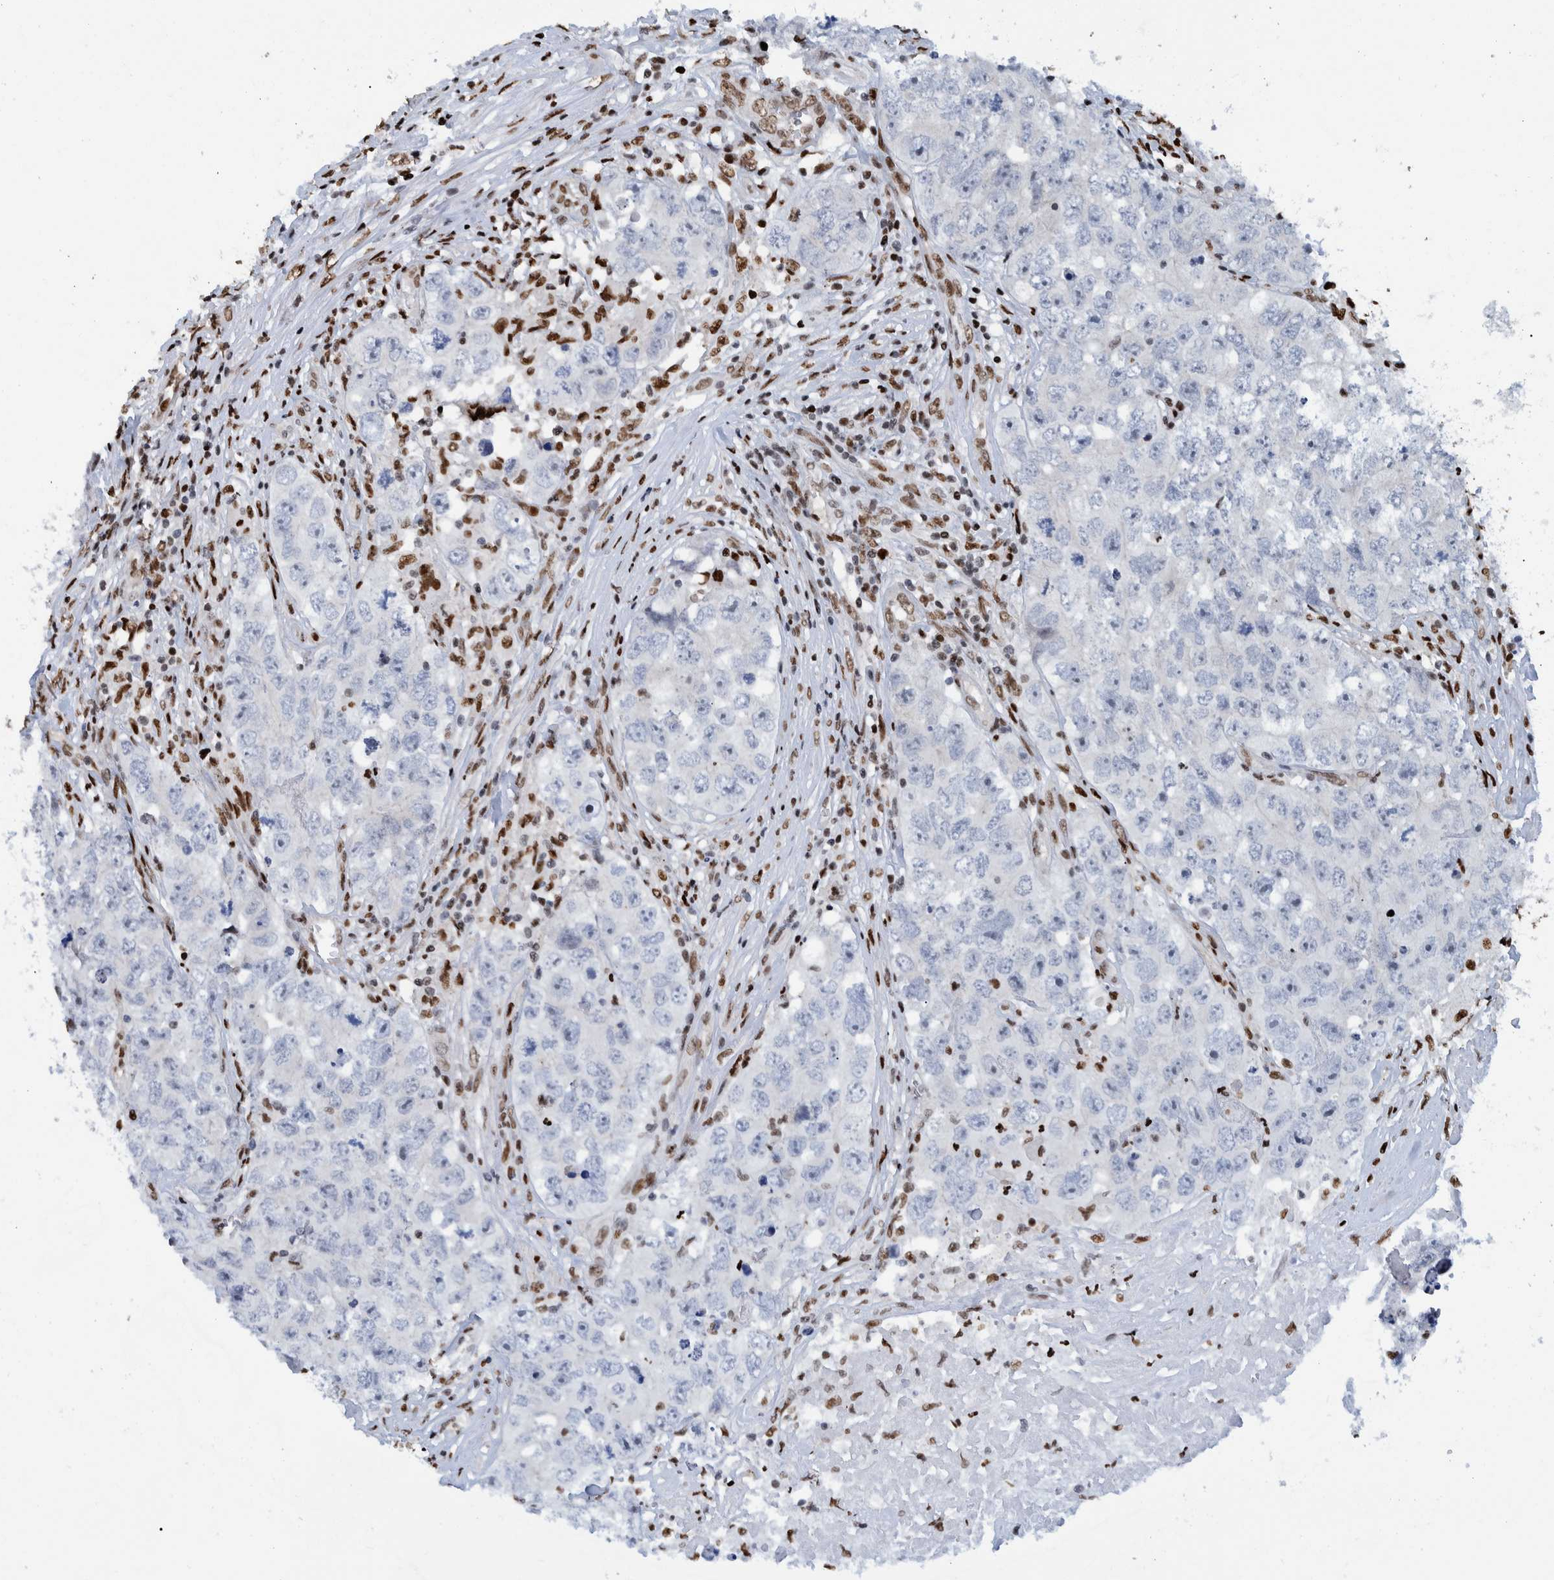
{"staining": {"intensity": "negative", "quantity": "none", "location": "none"}, "tissue": "testis cancer", "cell_type": "Tumor cells", "image_type": "cancer", "snomed": [{"axis": "morphology", "description": "Seminoma, NOS"}, {"axis": "morphology", "description": "Carcinoma, Embryonal, NOS"}, {"axis": "topography", "description": "Testis"}], "caption": "Immunohistochemistry micrograph of human testis embryonal carcinoma stained for a protein (brown), which shows no positivity in tumor cells.", "gene": "HEATR9", "patient": {"sex": "male", "age": 43}}